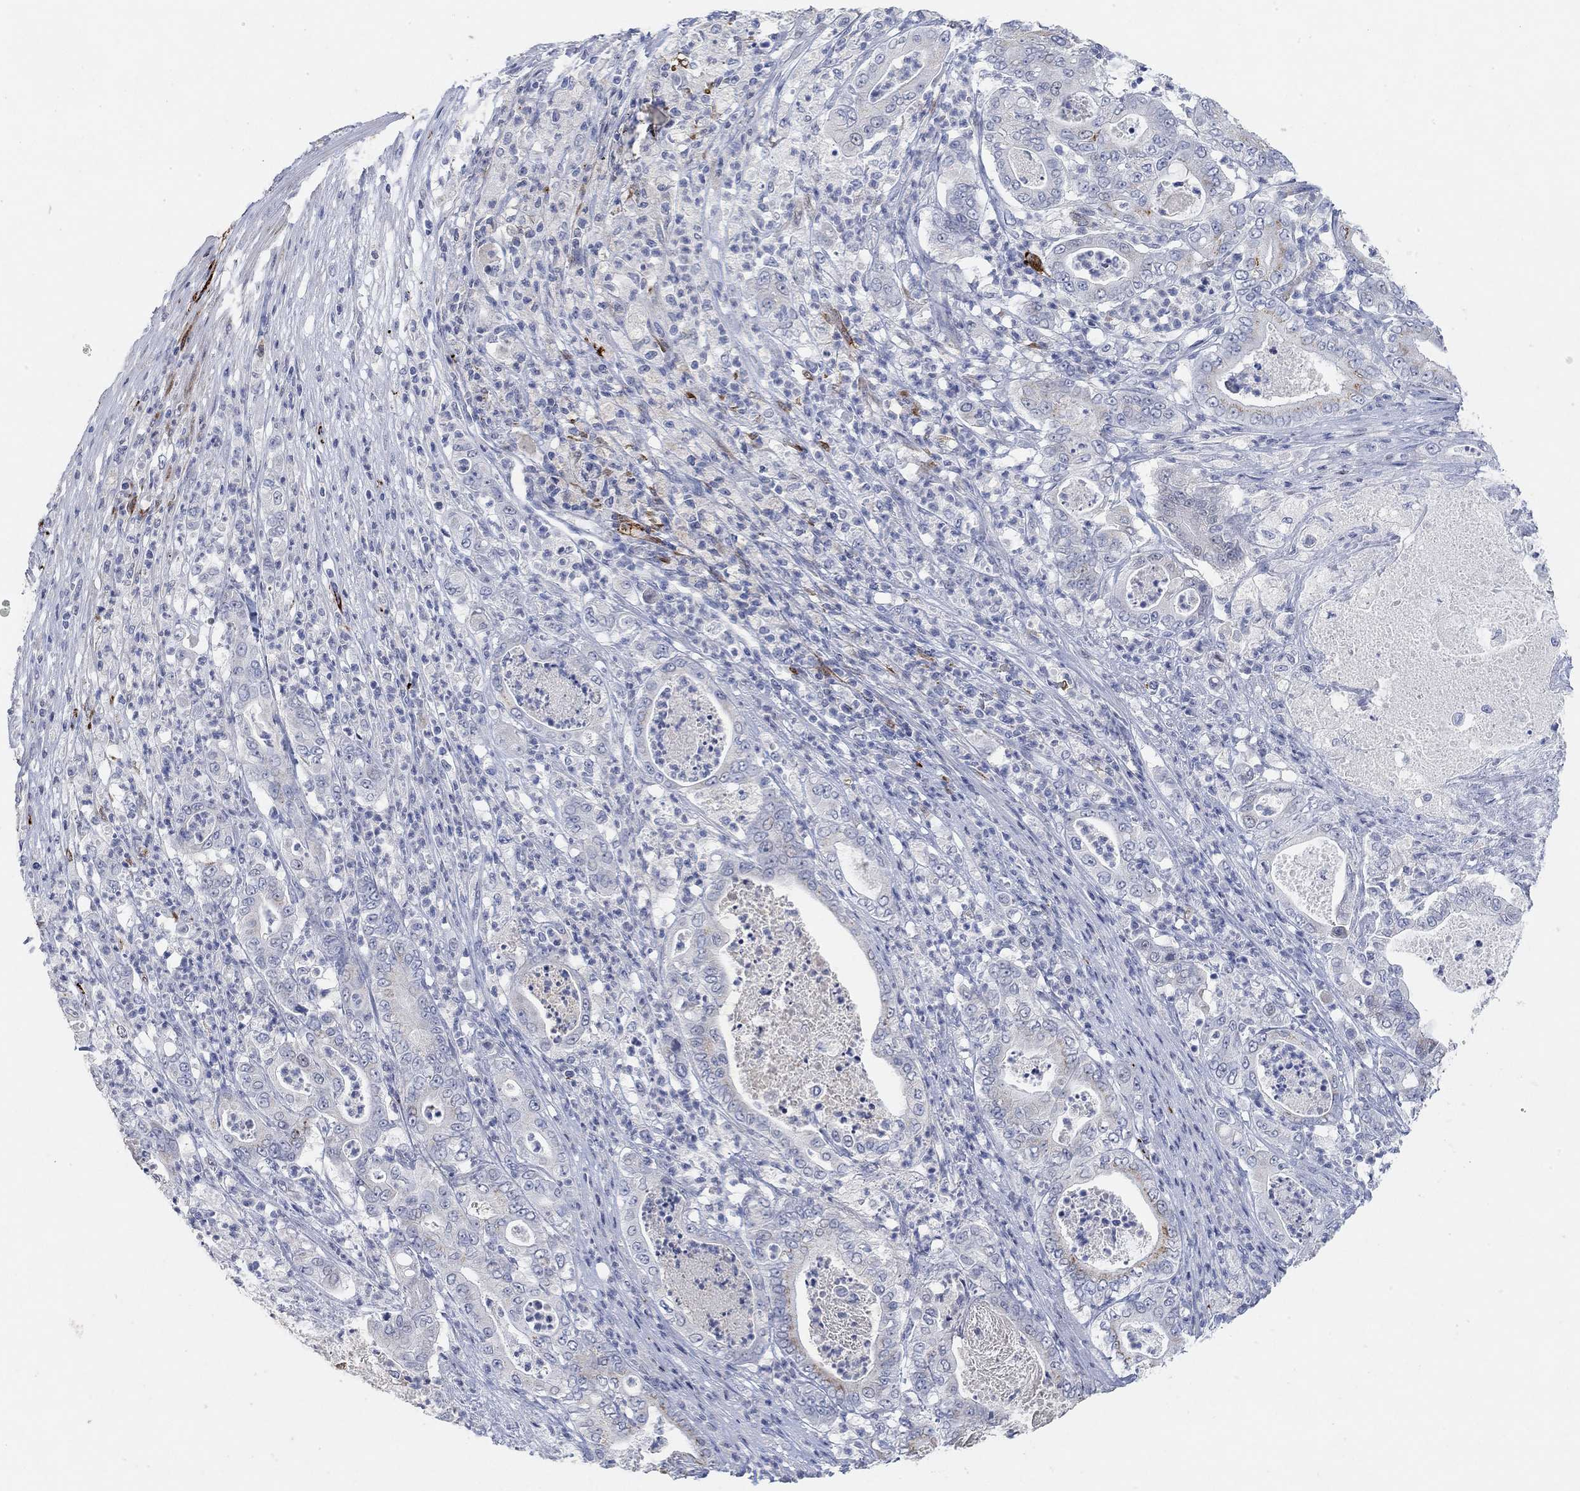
{"staining": {"intensity": "moderate", "quantity": "<25%", "location": "cytoplasmic/membranous"}, "tissue": "pancreatic cancer", "cell_type": "Tumor cells", "image_type": "cancer", "snomed": [{"axis": "morphology", "description": "Adenocarcinoma, NOS"}, {"axis": "topography", "description": "Pancreas"}], "caption": "High-magnification brightfield microscopy of adenocarcinoma (pancreatic) stained with DAB (brown) and counterstained with hematoxylin (blue). tumor cells exhibit moderate cytoplasmic/membranous expression is present in approximately<25% of cells.", "gene": "VAT1L", "patient": {"sex": "male", "age": 71}}